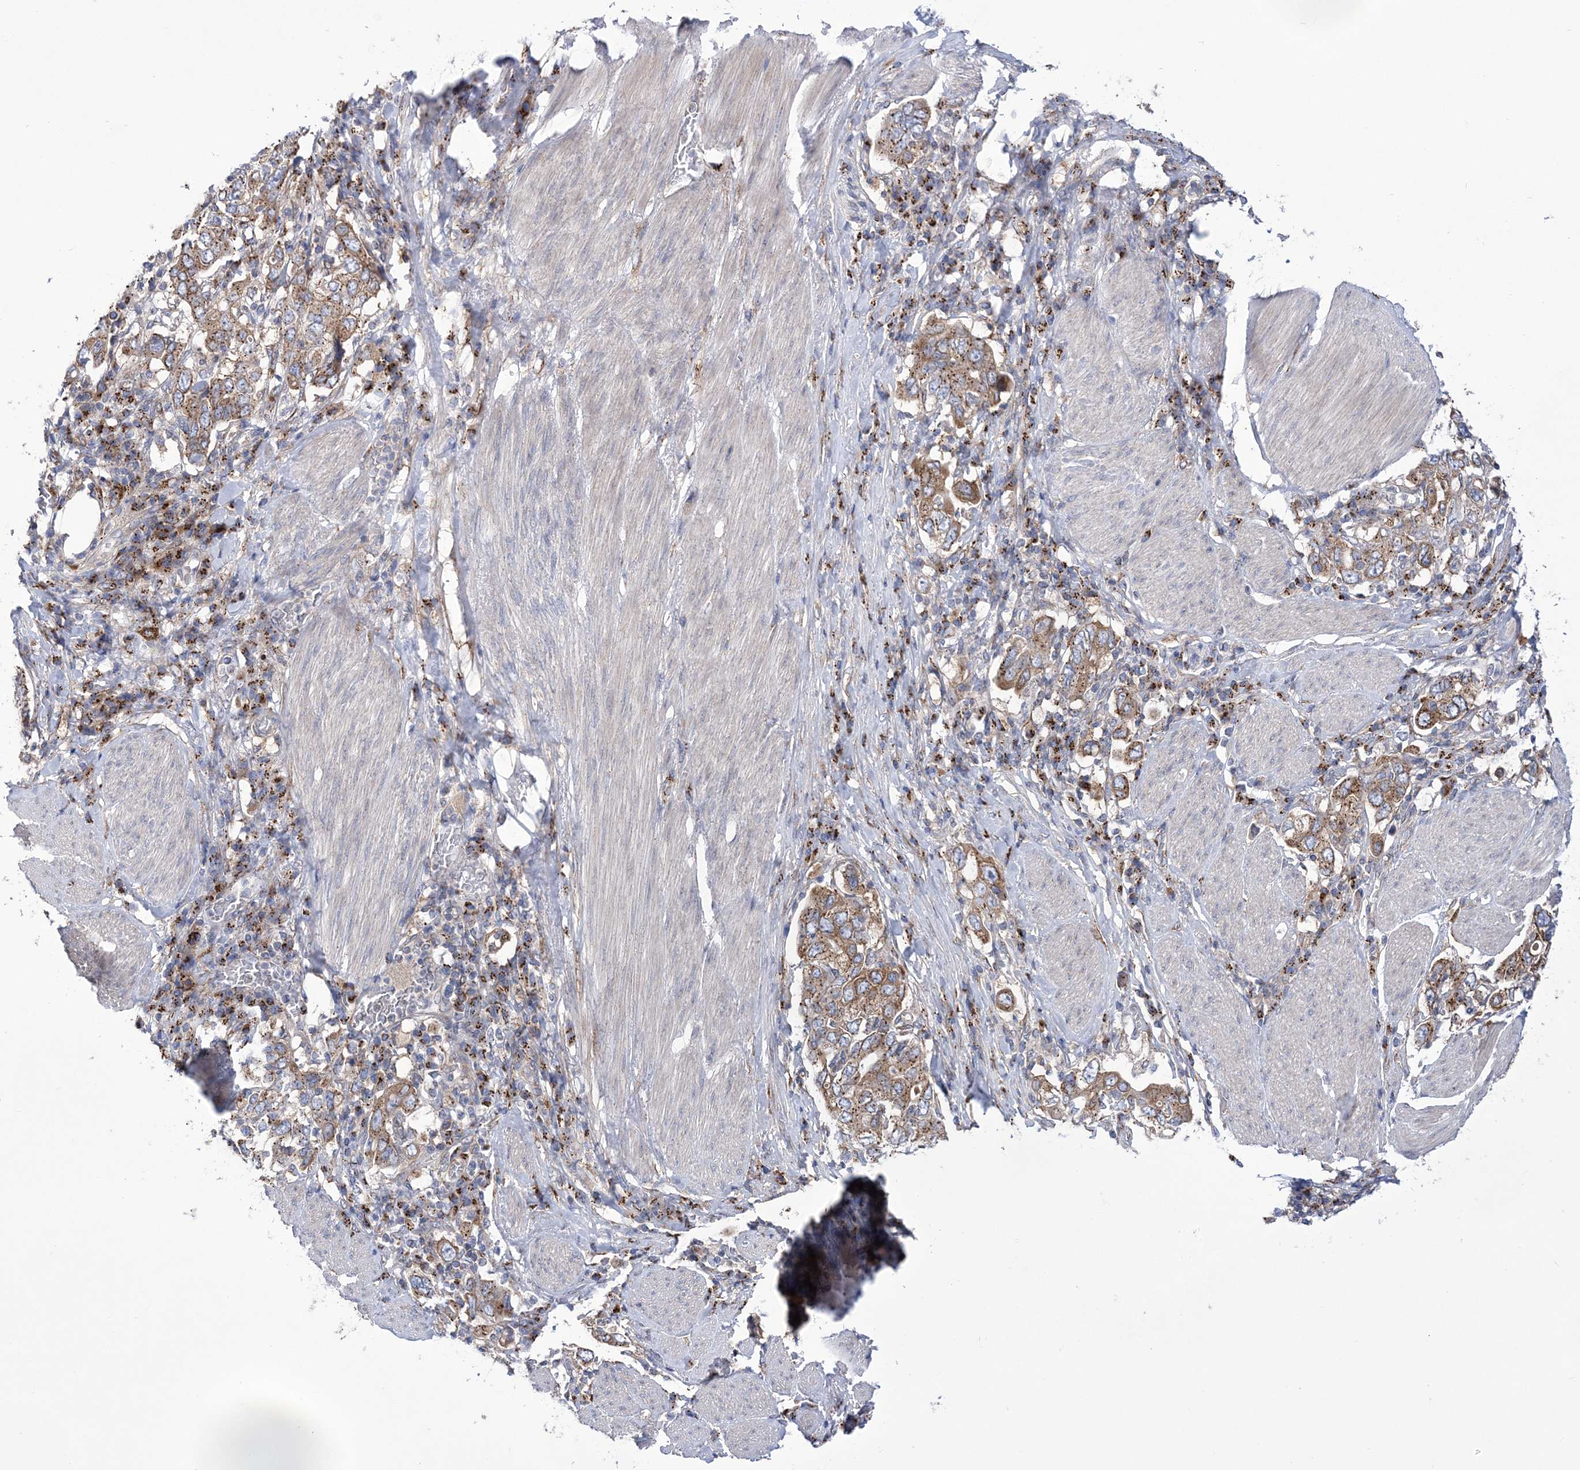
{"staining": {"intensity": "moderate", "quantity": ">75%", "location": "cytoplasmic/membranous"}, "tissue": "stomach cancer", "cell_type": "Tumor cells", "image_type": "cancer", "snomed": [{"axis": "morphology", "description": "Adenocarcinoma, NOS"}, {"axis": "topography", "description": "Stomach, upper"}], "caption": "This photomicrograph exhibits stomach adenocarcinoma stained with immunohistochemistry to label a protein in brown. The cytoplasmic/membranous of tumor cells show moderate positivity for the protein. Nuclei are counter-stained blue.", "gene": "COPB2", "patient": {"sex": "male", "age": 62}}